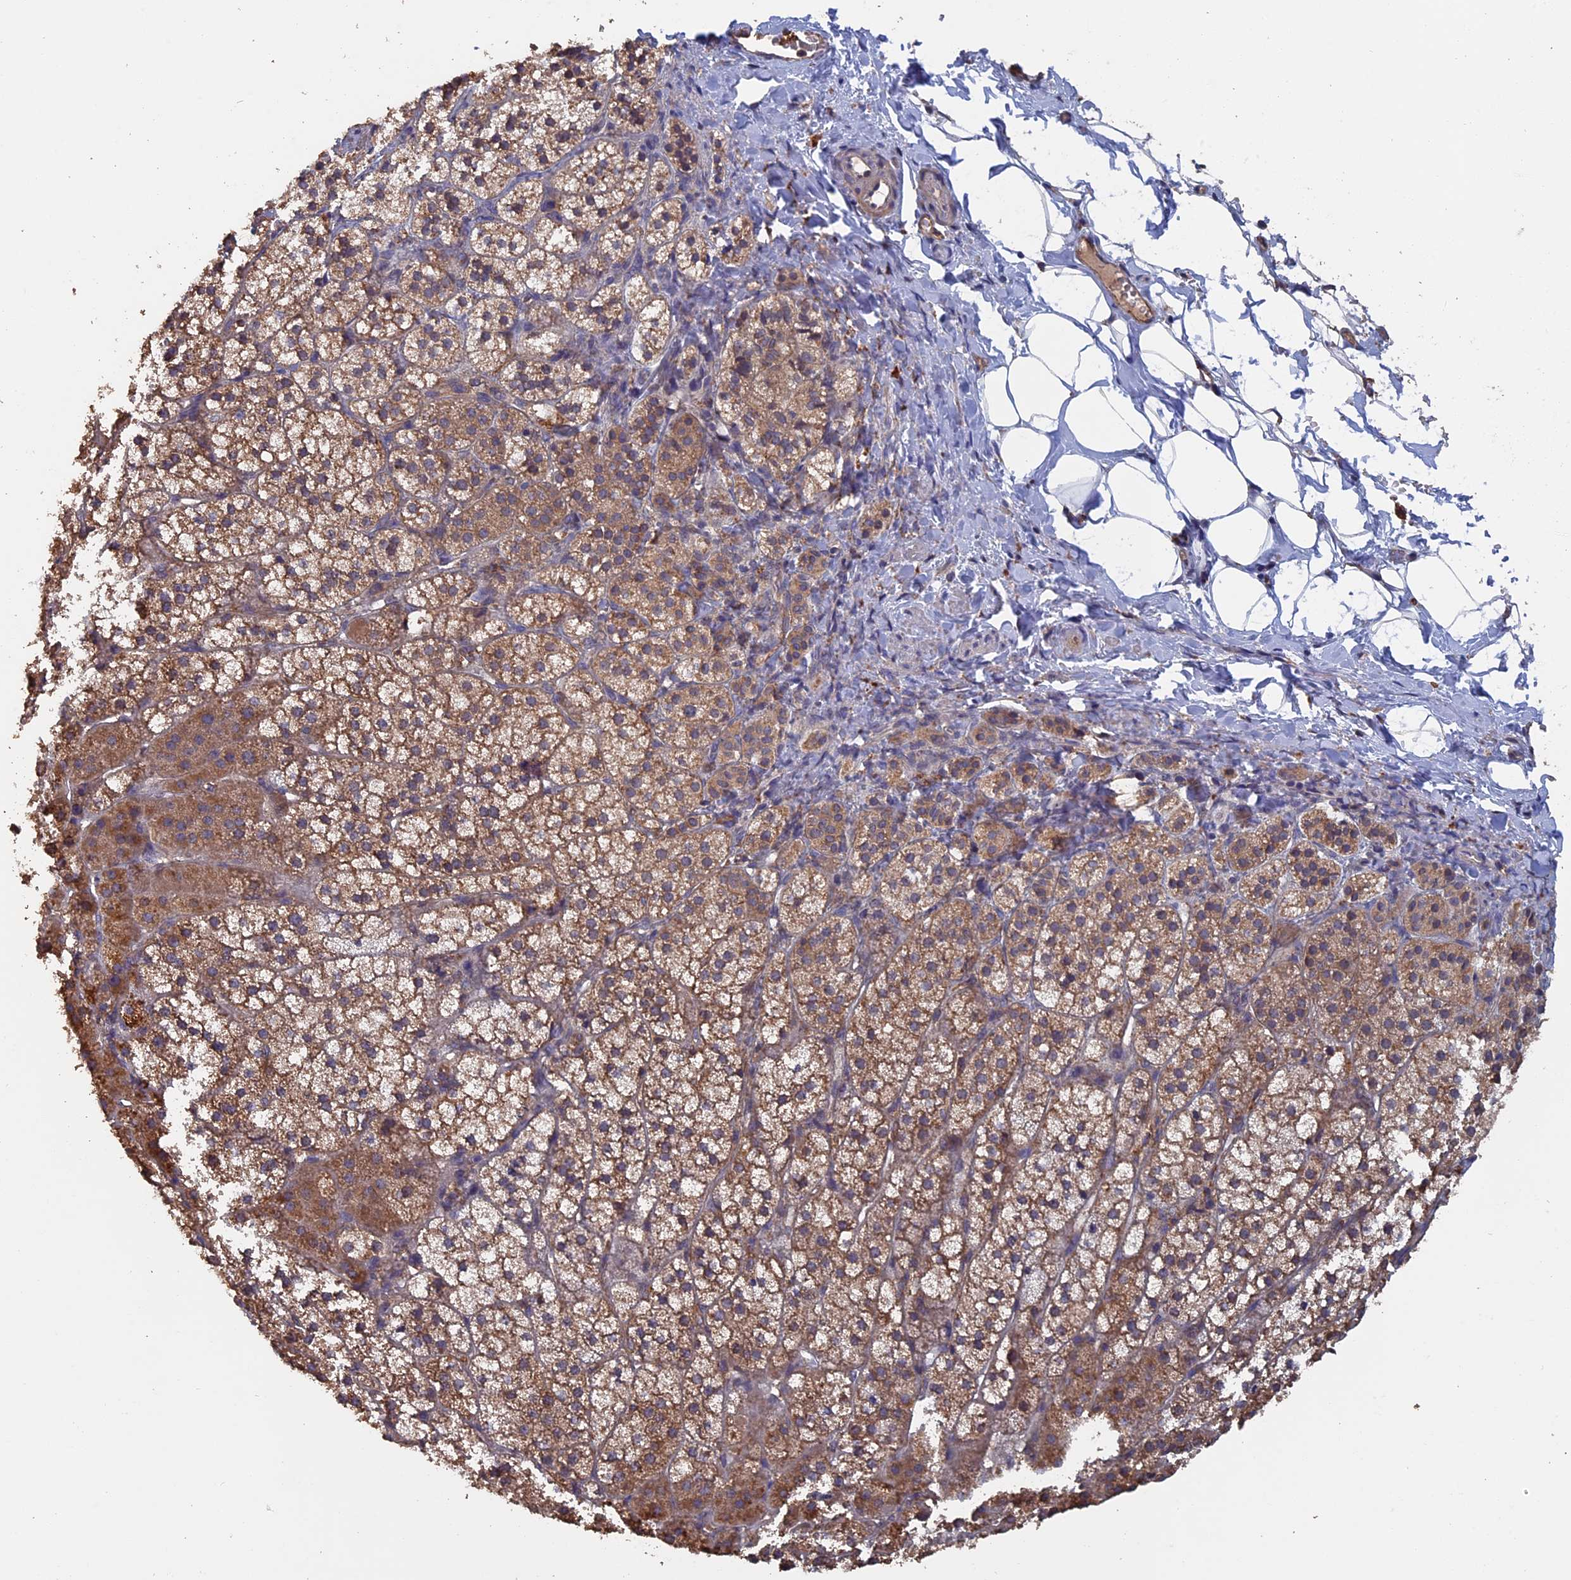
{"staining": {"intensity": "moderate", "quantity": ">75%", "location": "cytoplasmic/membranous"}, "tissue": "adrenal gland", "cell_type": "Glandular cells", "image_type": "normal", "snomed": [{"axis": "morphology", "description": "Normal tissue, NOS"}, {"axis": "topography", "description": "Adrenal gland"}], "caption": "Normal adrenal gland shows moderate cytoplasmic/membranous expression in about >75% of glandular cells.", "gene": "PIGQ", "patient": {"sex": "female", "age": 44}}